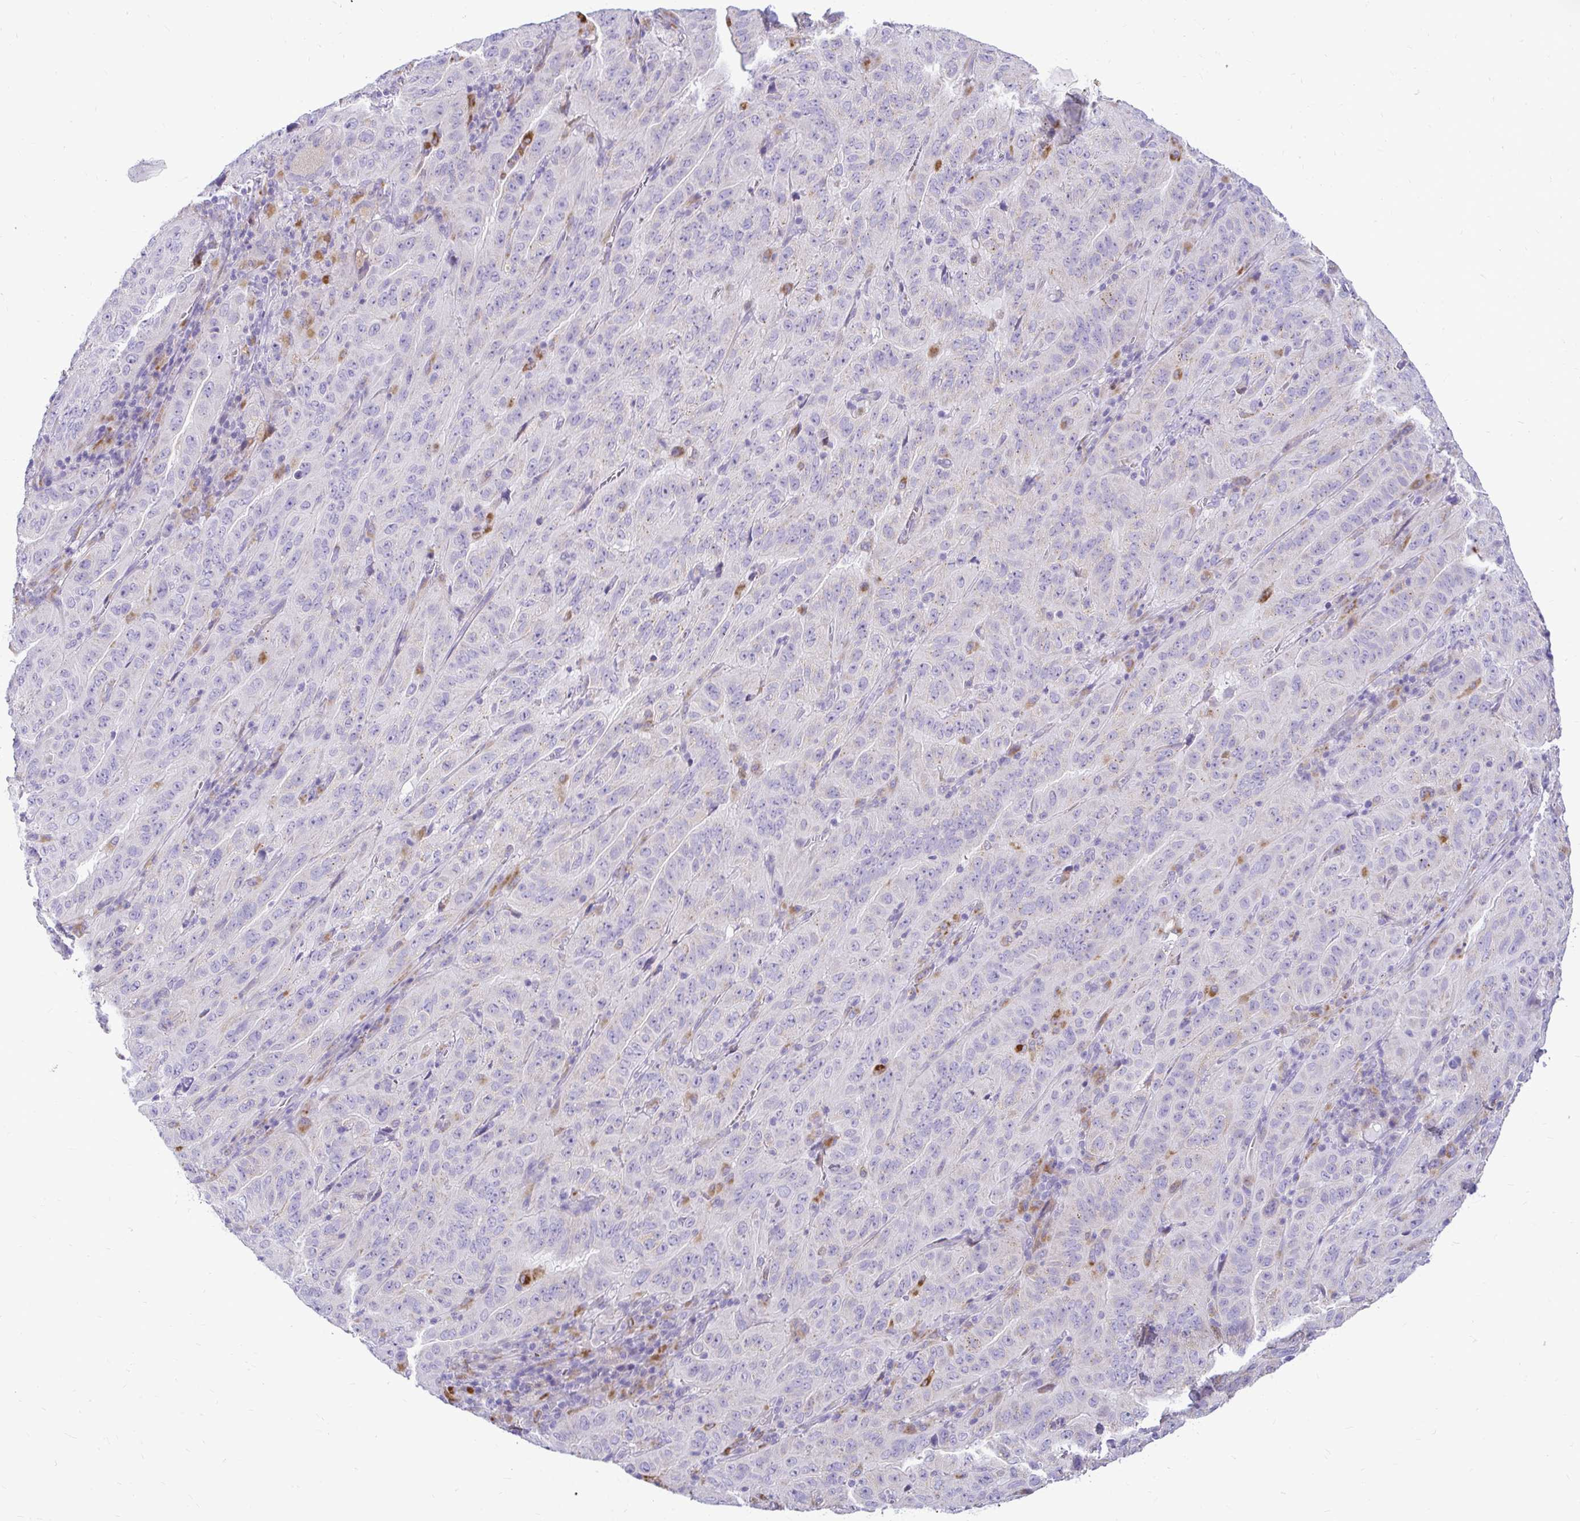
{"staining": {"intensity": "negative", "quantity": "none", "location": "none"}, "tissue": "pancreatic cancer", "cell_type": "Tumor cells", "image_type": "cancer", "snomed": [{"axis": "morphology", "description": "Adenocarcinoma, NOS"}, {"axis": "topography", "description": "Pancreas"}], "caption": "Protein analysis of adenocarcinoma (pancreatic) shows no significant staining in tumor cells. (Stains: DAB IHC with hematoxylin counter stain, Microscopy: brightfield microscopy at high magnification).", "gene": "PKN3", "patient": {"sex": "male", "age": 63}}